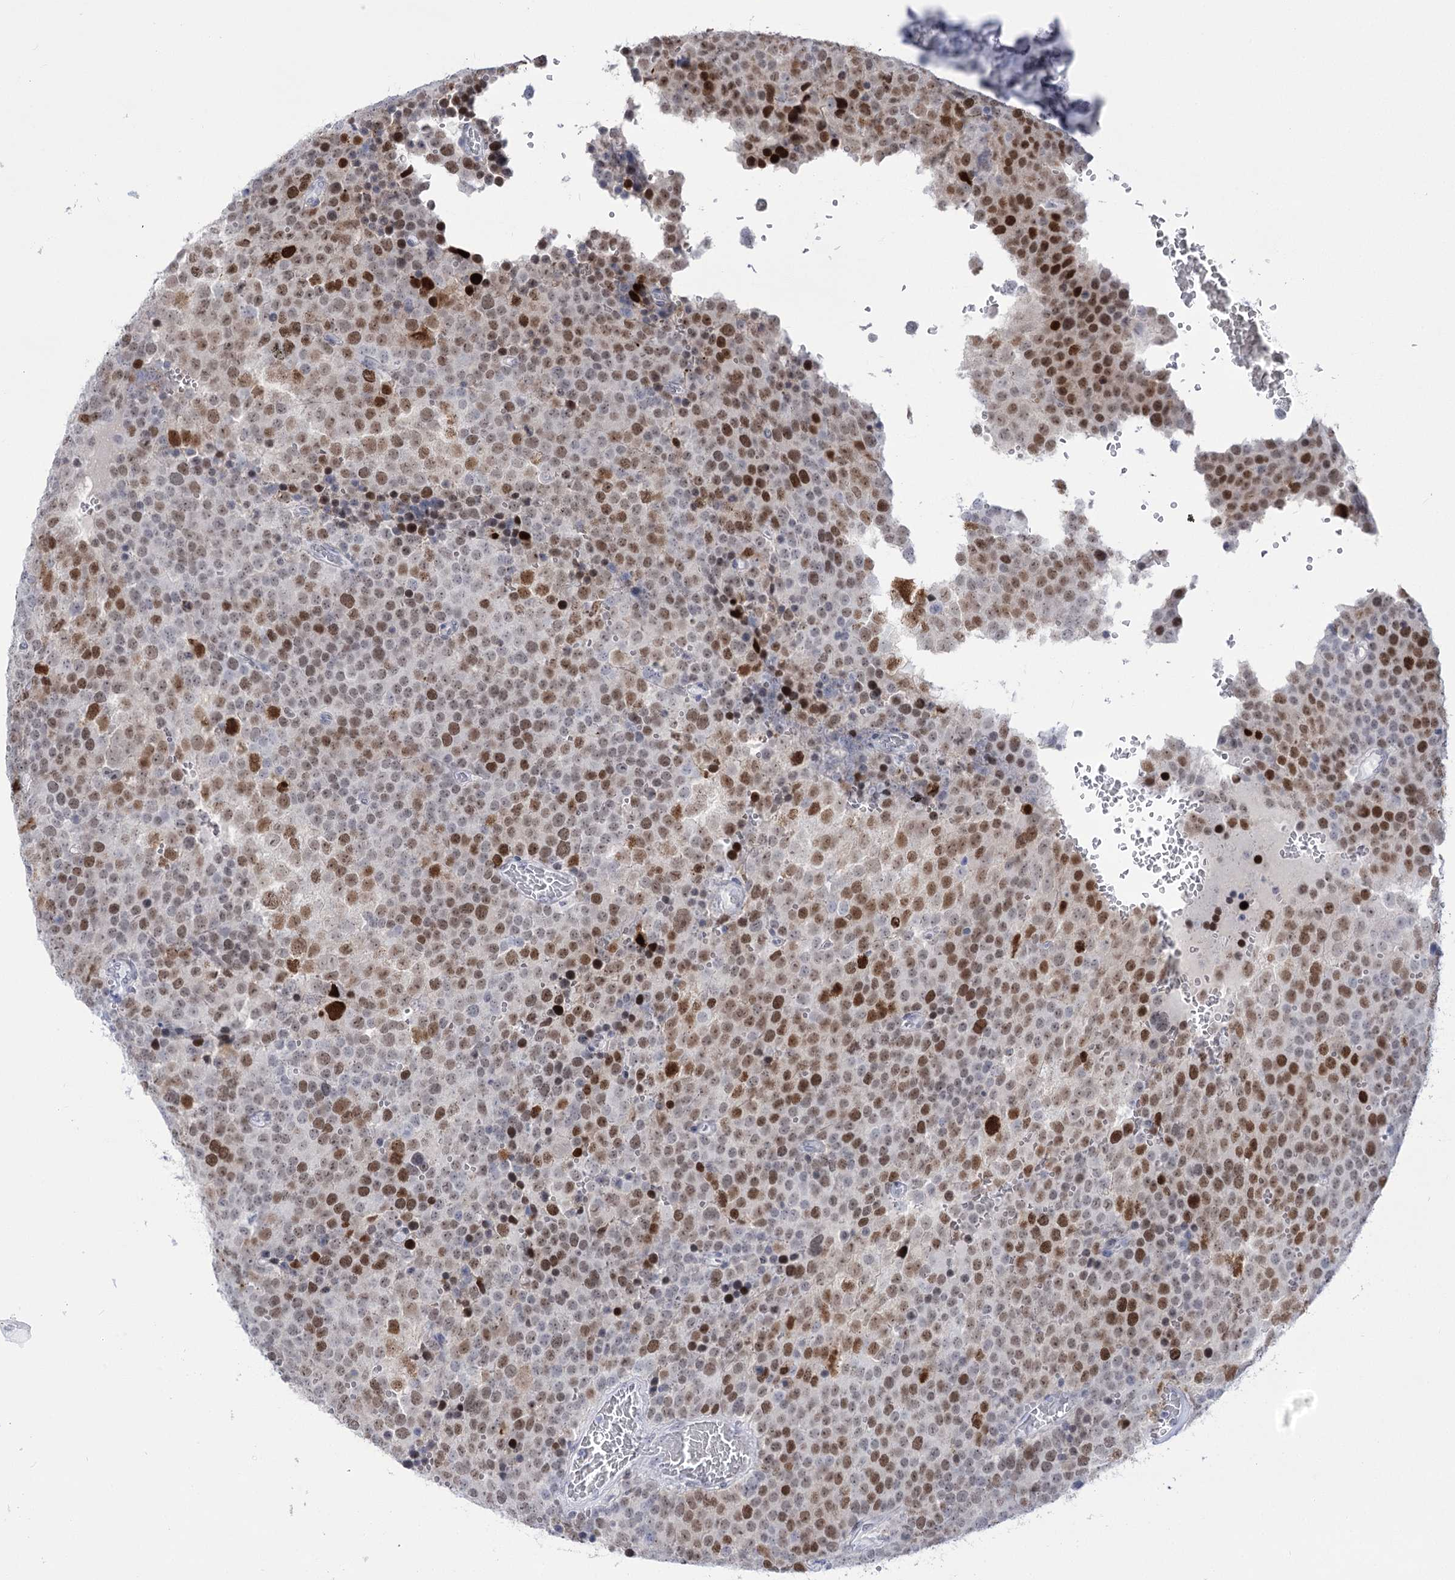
{"staining": {"intensity": "moderate", "quantity": ">75%", "location": "nuclear"}, "tissue": "testis cancer", "cell_type": "Tumor cells", "image_type": "cancer", "snomed": [{"axis": "morphology", "description": "Seminoma, NOS"}, {"axis": "topography", "description": "Testis"}], "caption": "Testis seminoma stained for a protein displays moderate nuclear positivity in tumor cells.", "gene": "HORMAD1", "patient": {"sex": "male", "age": 71}}